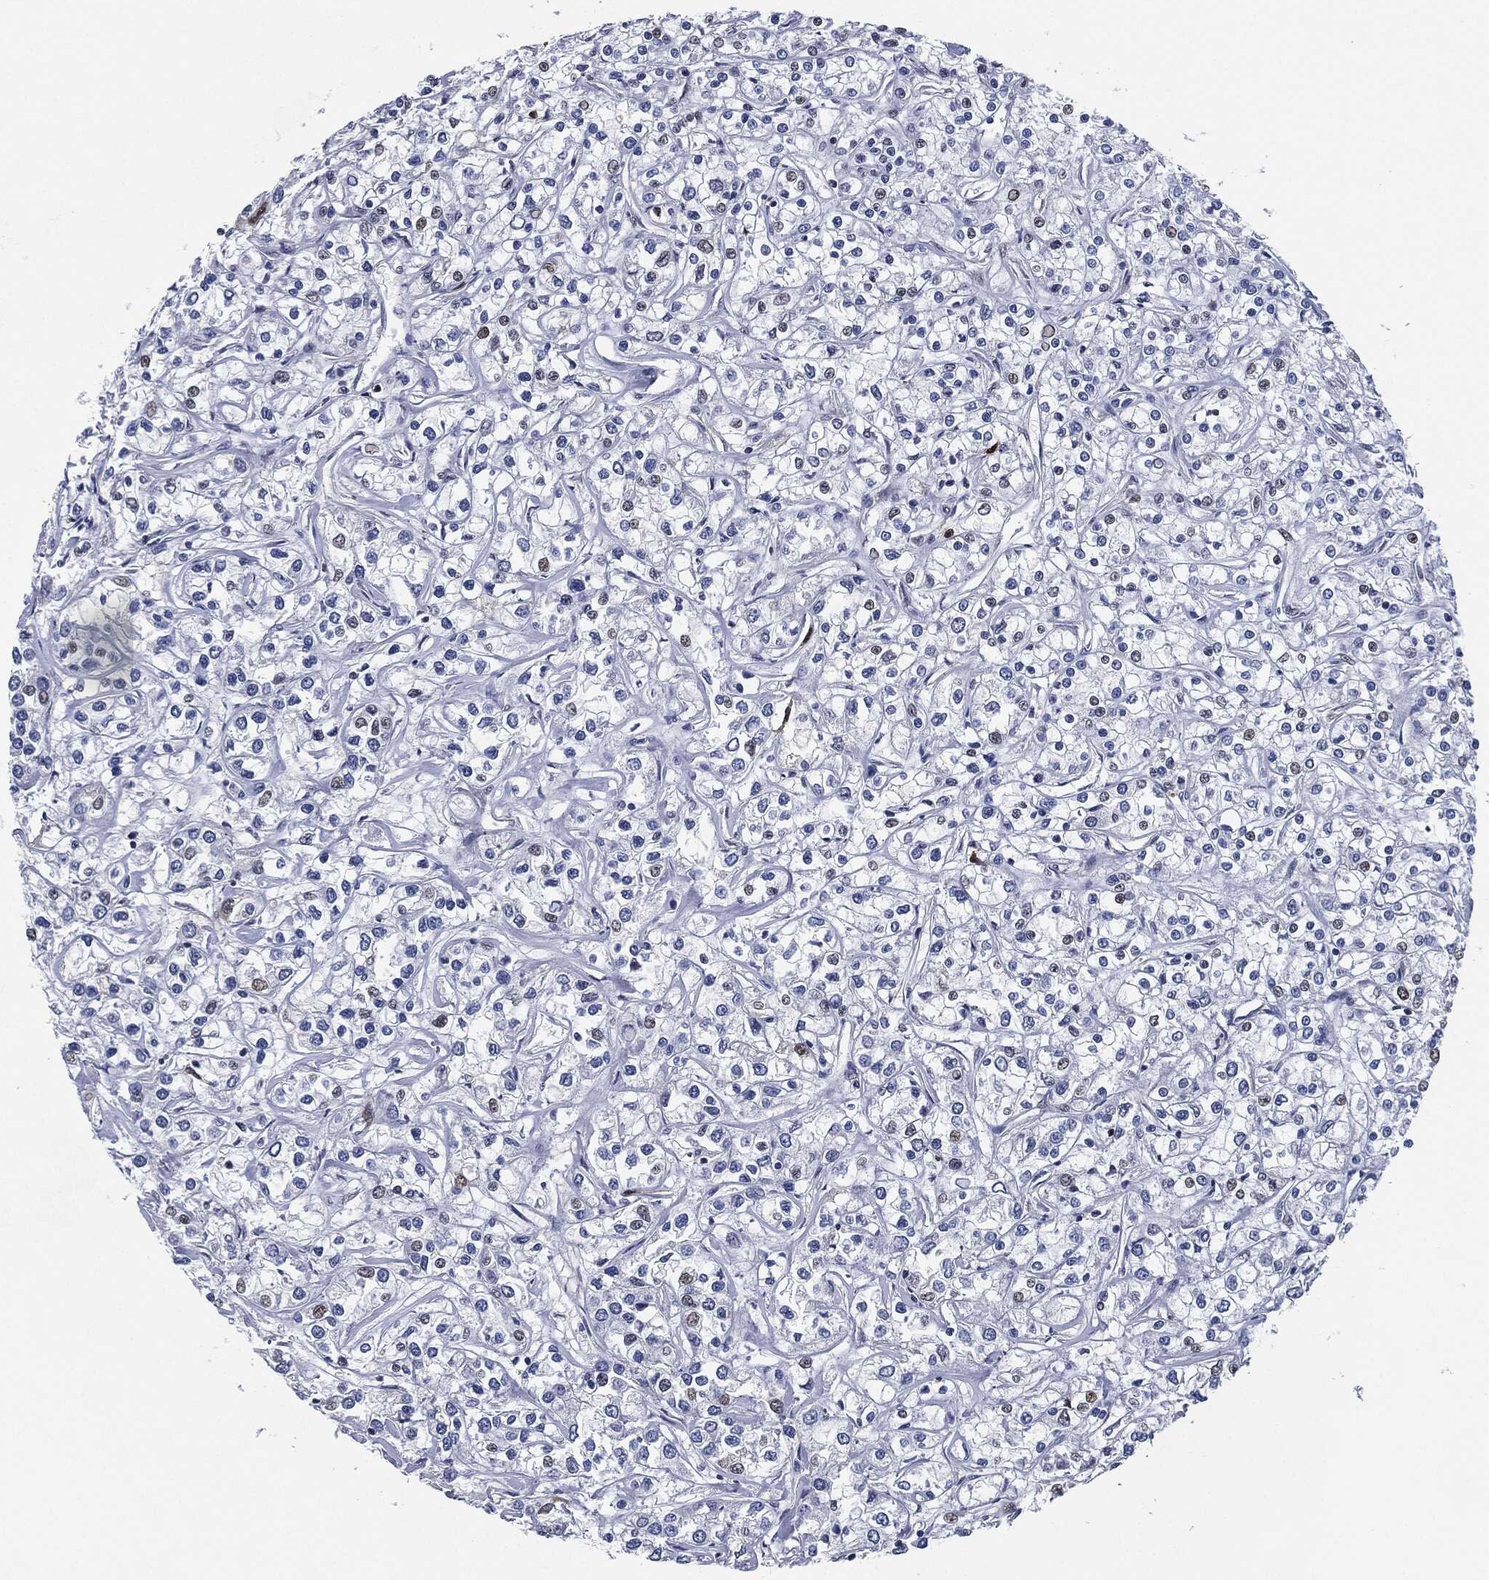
{"staining": {"intensity": "weak", "quantity": "<25%", "location": "nuclear"}, "tissue": "renal cancer", "cell_type": "Tumor cells", "image_type": "cancer", "snomed": [{"axis": "morphology", "description": "Adenocarcinoma, NOS"}, {"axis": "topography", "description": "Kidney"}], "caption": "Adenocarcinoma (renal) stained for a protein using immunohistochemistry demonstrates no expression tumor cells.", "gene": "PCNA", "patient": {"sex": "female", "age": 59}}